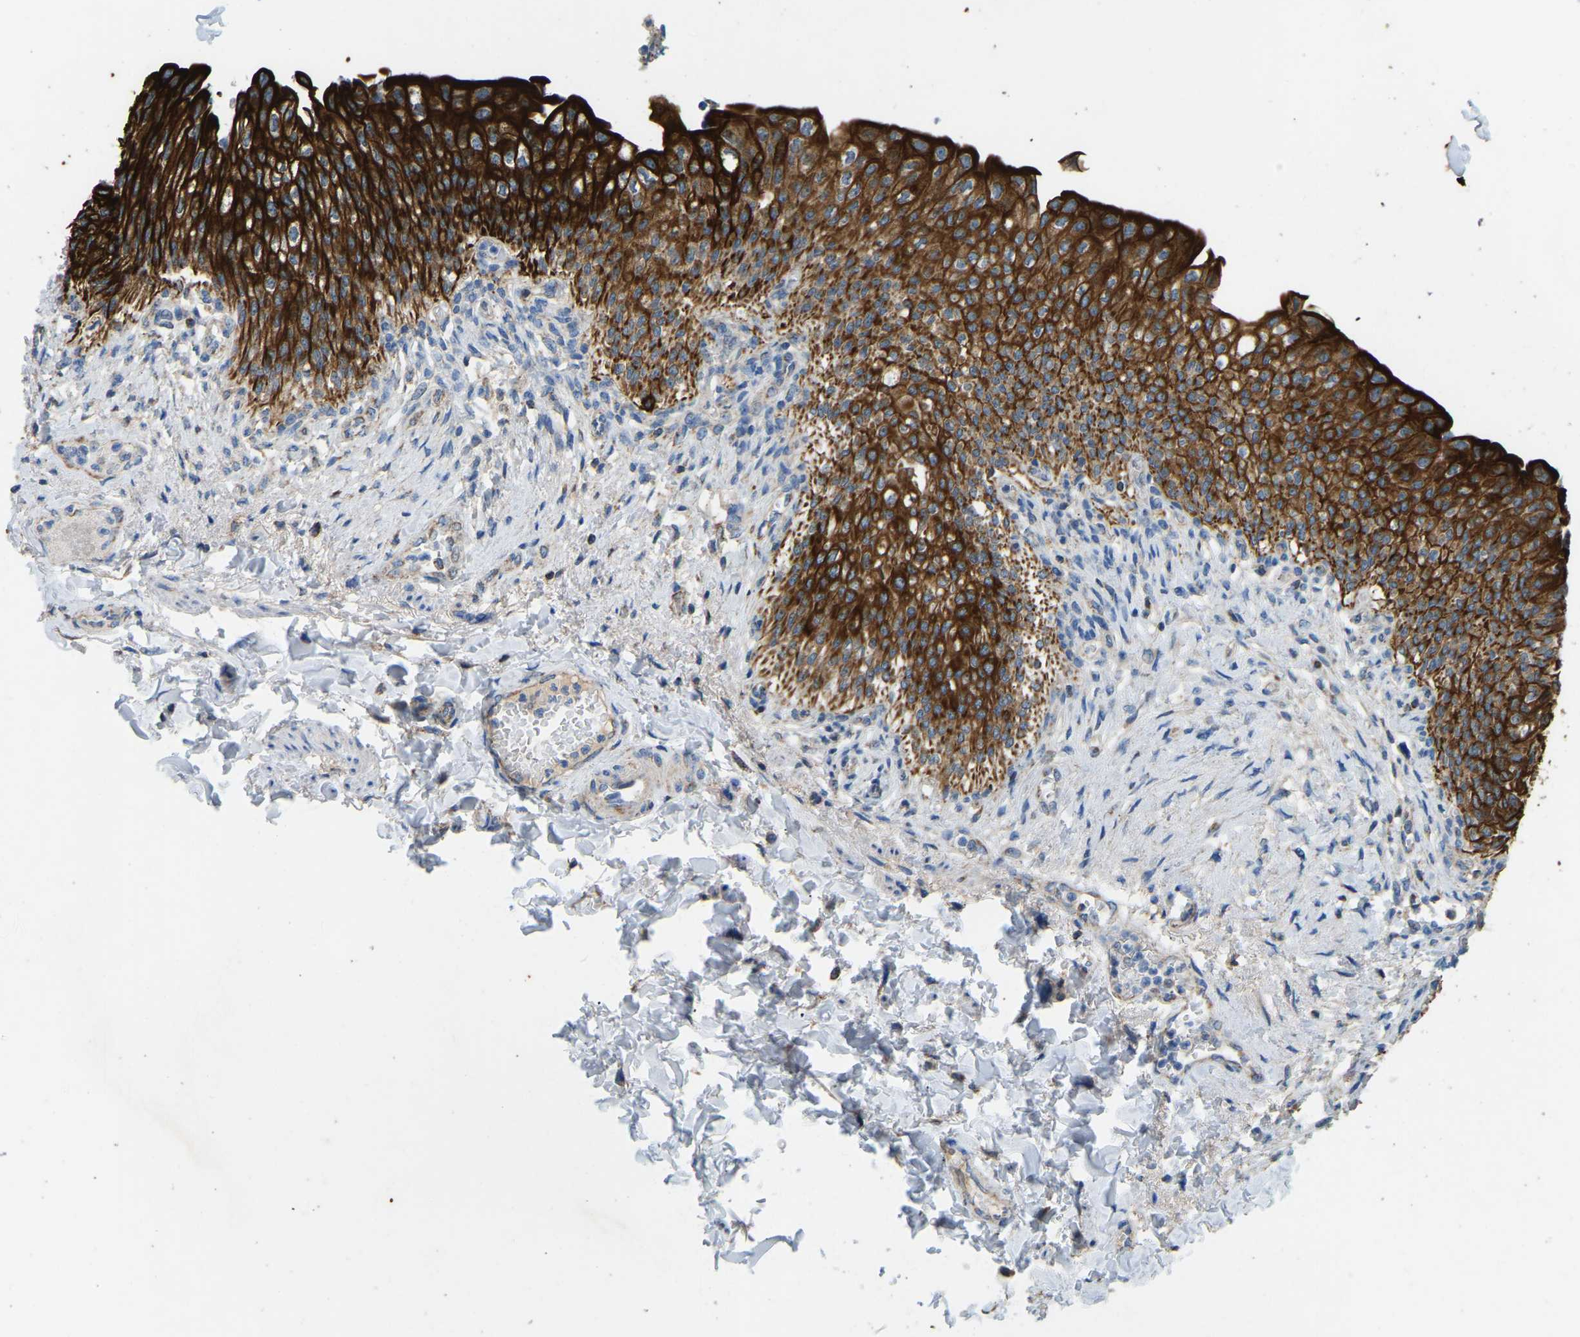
{"staining": {"intensity": "strong", "quantity": ">75%", "location": "cytoplasmic/membranous"}, "tissue": "urinary bladder", "cell_type": "Urothelial cells", "image_type": "normal", "snomed": [{"axis": "morphology", "description": "Normal tissue, NOS"}, {"axis": "topography", "description": "Urinary bladder"}], "caption": "Protein staining shows strong cytoplasmic/membranous staining in about >75% of urothelial cells in benign urinary bladder. (DAB = brown stain, brightfield microscopy at high magnification).", "gene": "ZNF200", "patient": {"sex": "female", "age": 60}}